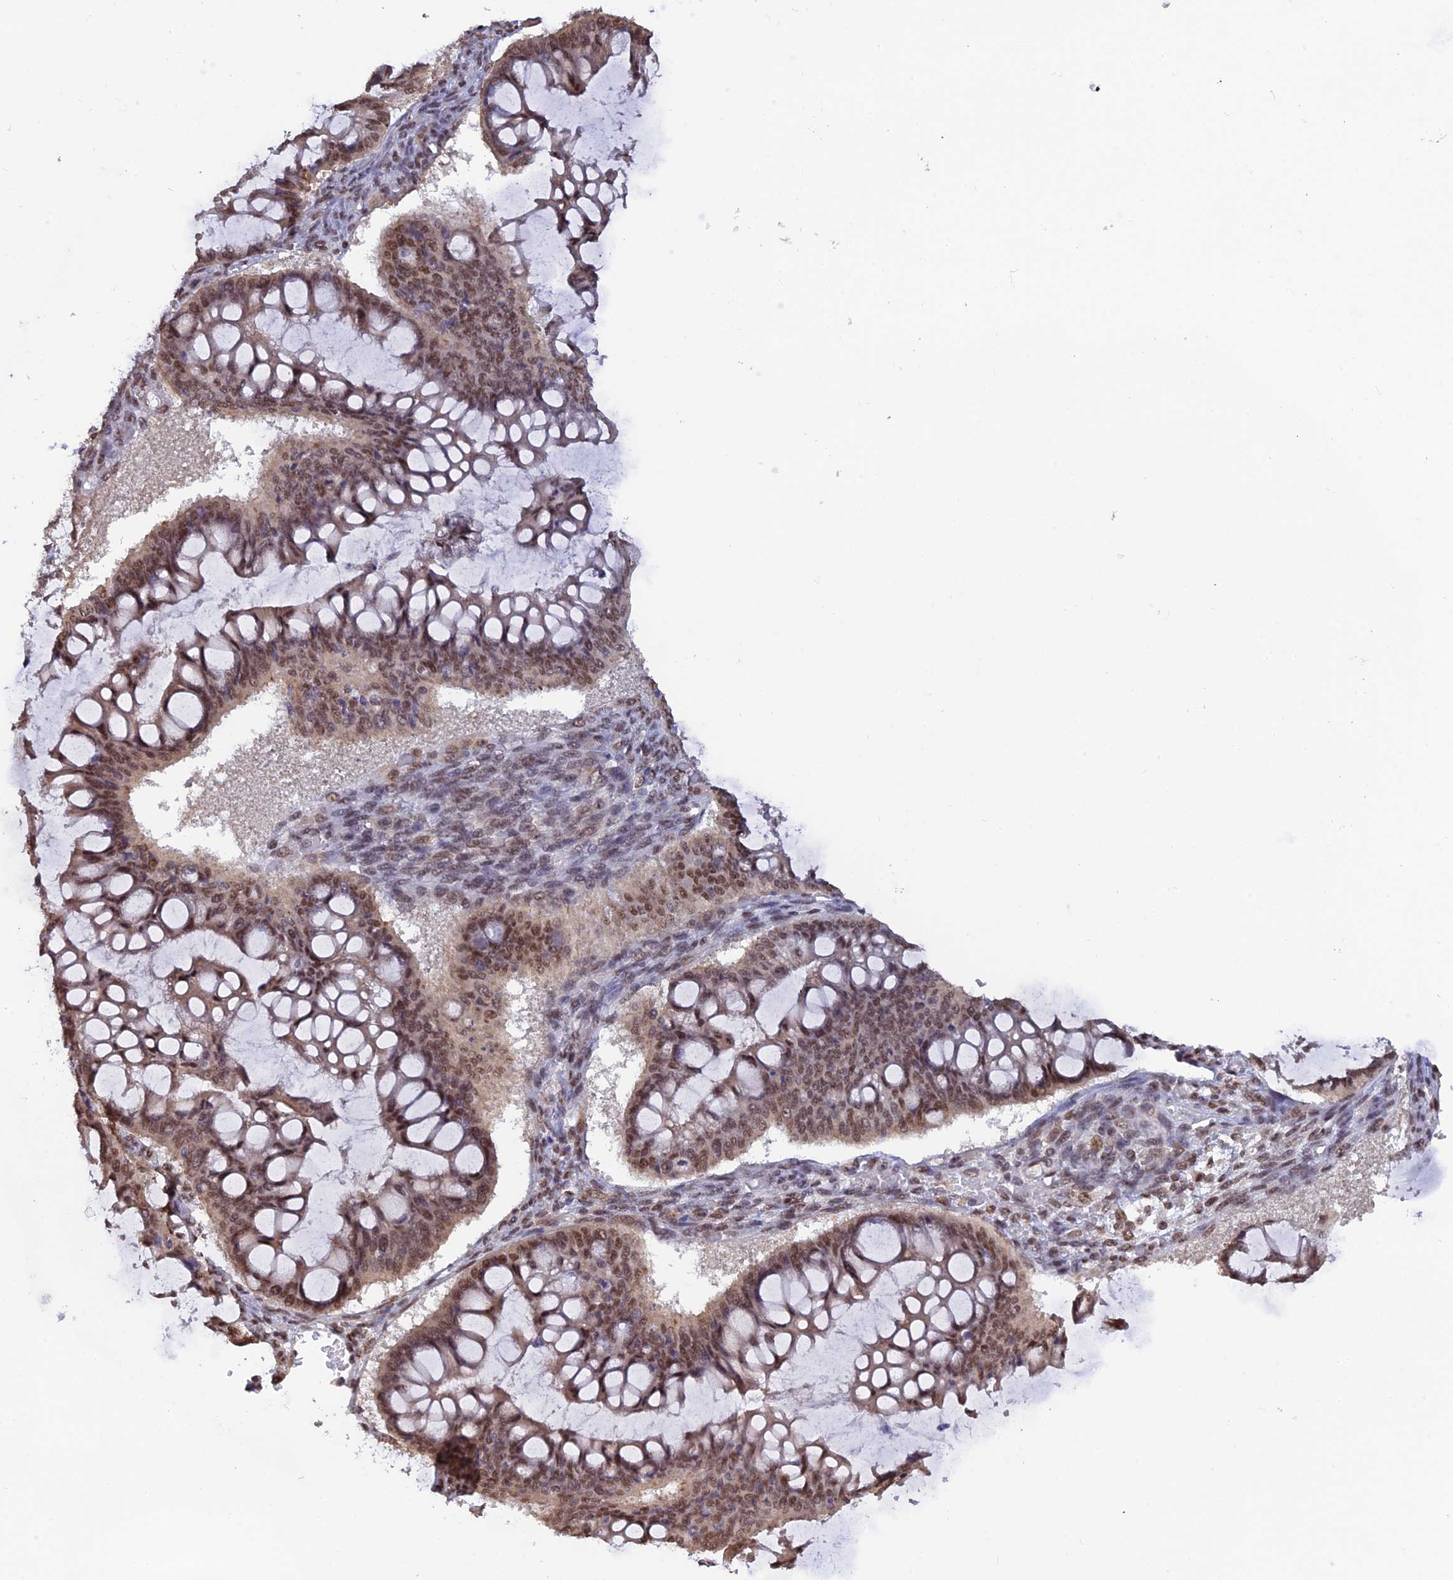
{"staining": {"intensity": "moderate", "quantity": ">75%", "location": "nuclear"}, "tissue": "ovarian cancer", "cell_type": "Tumor cells", "image_type": "cancer", "snomed": [{"axis": "morphology", "description": "Cystadenocarcinoma, mucinous, NOS"}, {"axis": "topography", "description": "Ovary"}], "caption": "Protein staining reveals moderate nuclear staining in about >75% of tumor cells in ovarian cancer (mucinous cystadenocarcinoma). The staining was performed using DAB (3,3'-diaminobenzidine), with brown indicating positive protein expression. Nuclei are stained blue with hematoxylin.", "gene": "THAP11", "patient": {"sex": "female", "age": 73}}